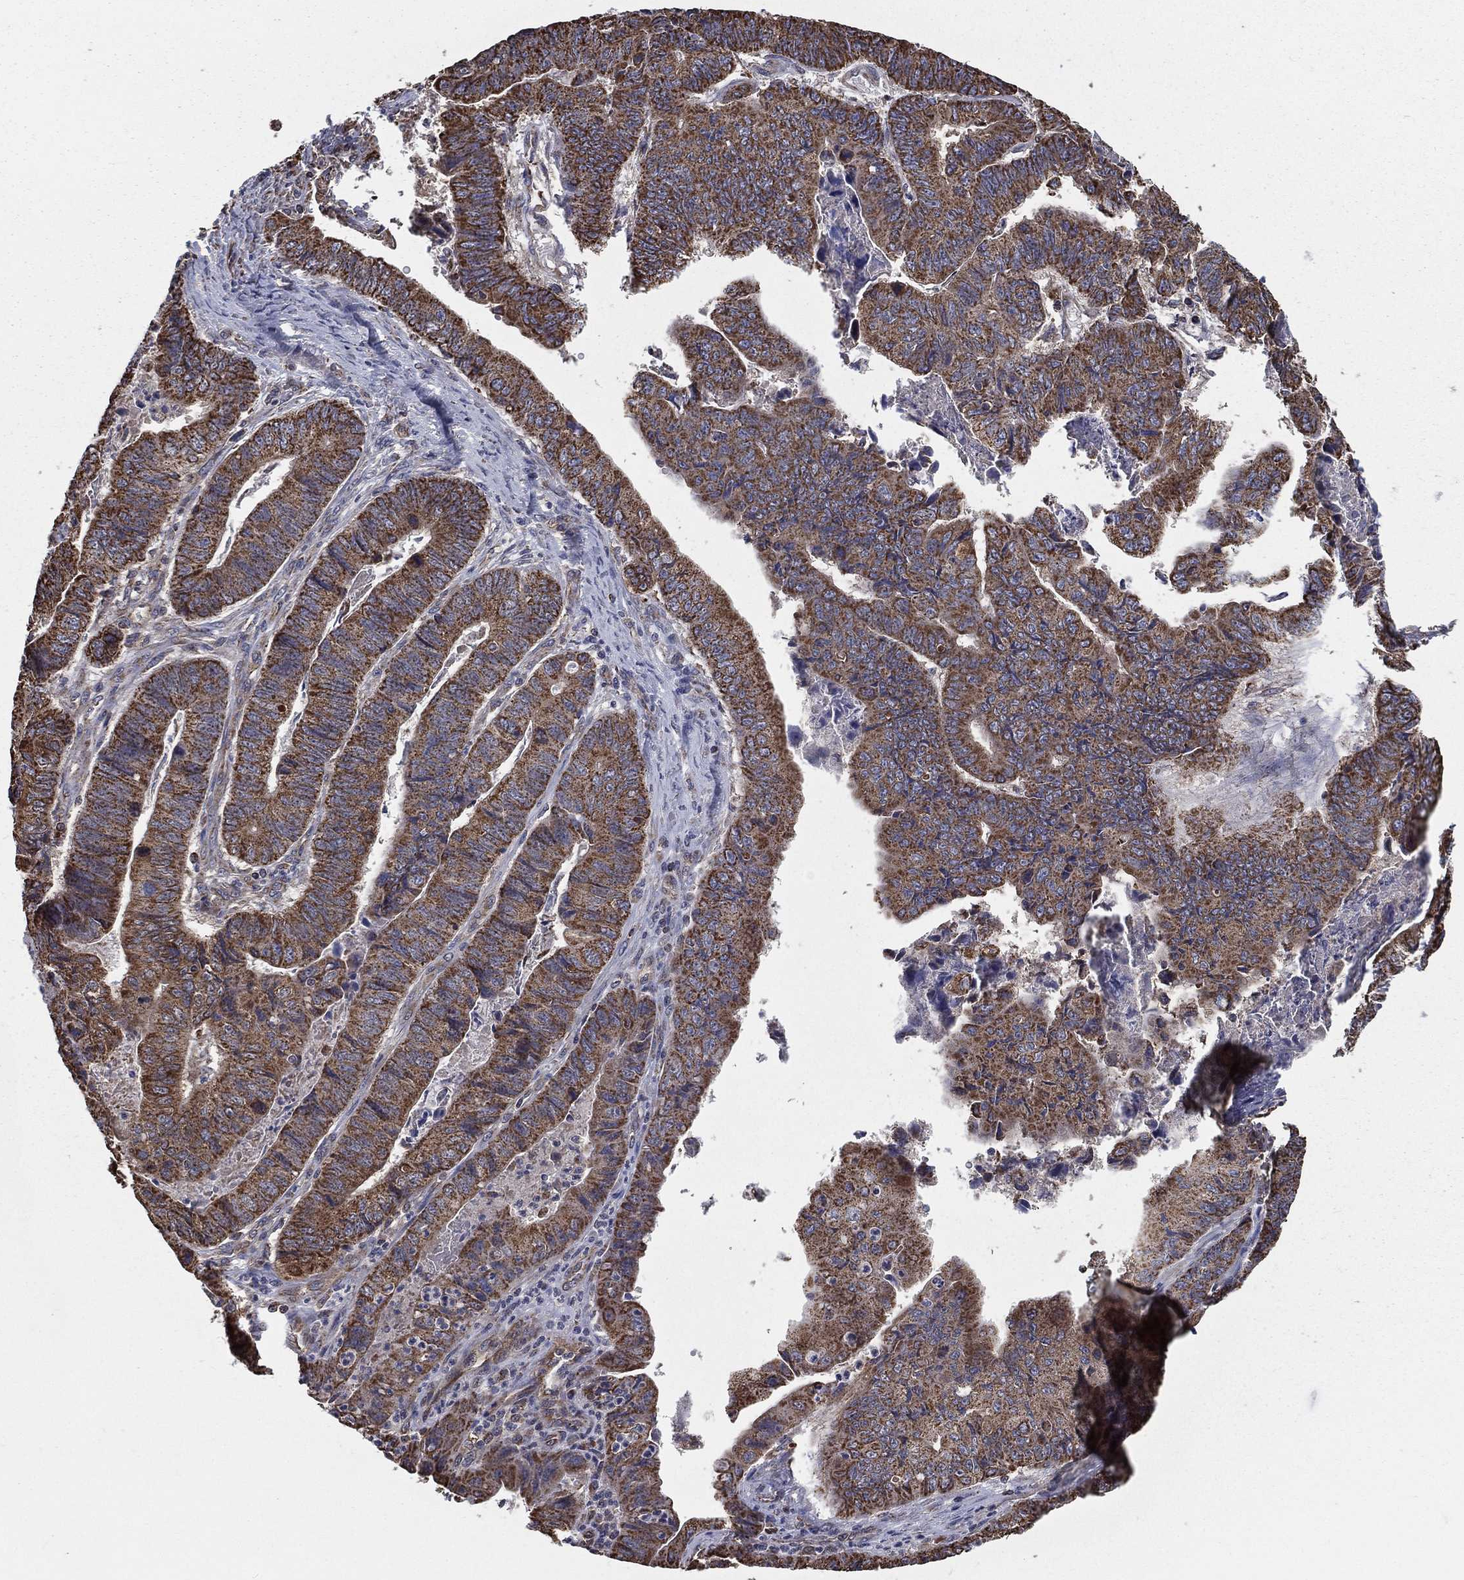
{"staining": {"intensity": "moderate", "quantity": ">75%", "location": "cytoplasmic/membranous"}, "tissue": "stomach cancer", "cell_type": "Tumor cells", "image_type": "cancer", "snomed": [{"axis": "morphology", "description": "Adenocarcinoma, NOS"}, {"axis": "topography", "description": "Stomach, lower"}], "caption": "Immunohistochemical staining of adenocarcinoma (stomach) reveals medium levels of moderate cytoplasmic/membranous protein expression in approximately >75% of tumor cells.", "gene": "RIGI", "patient": {"sex": "male", "age": 77}}